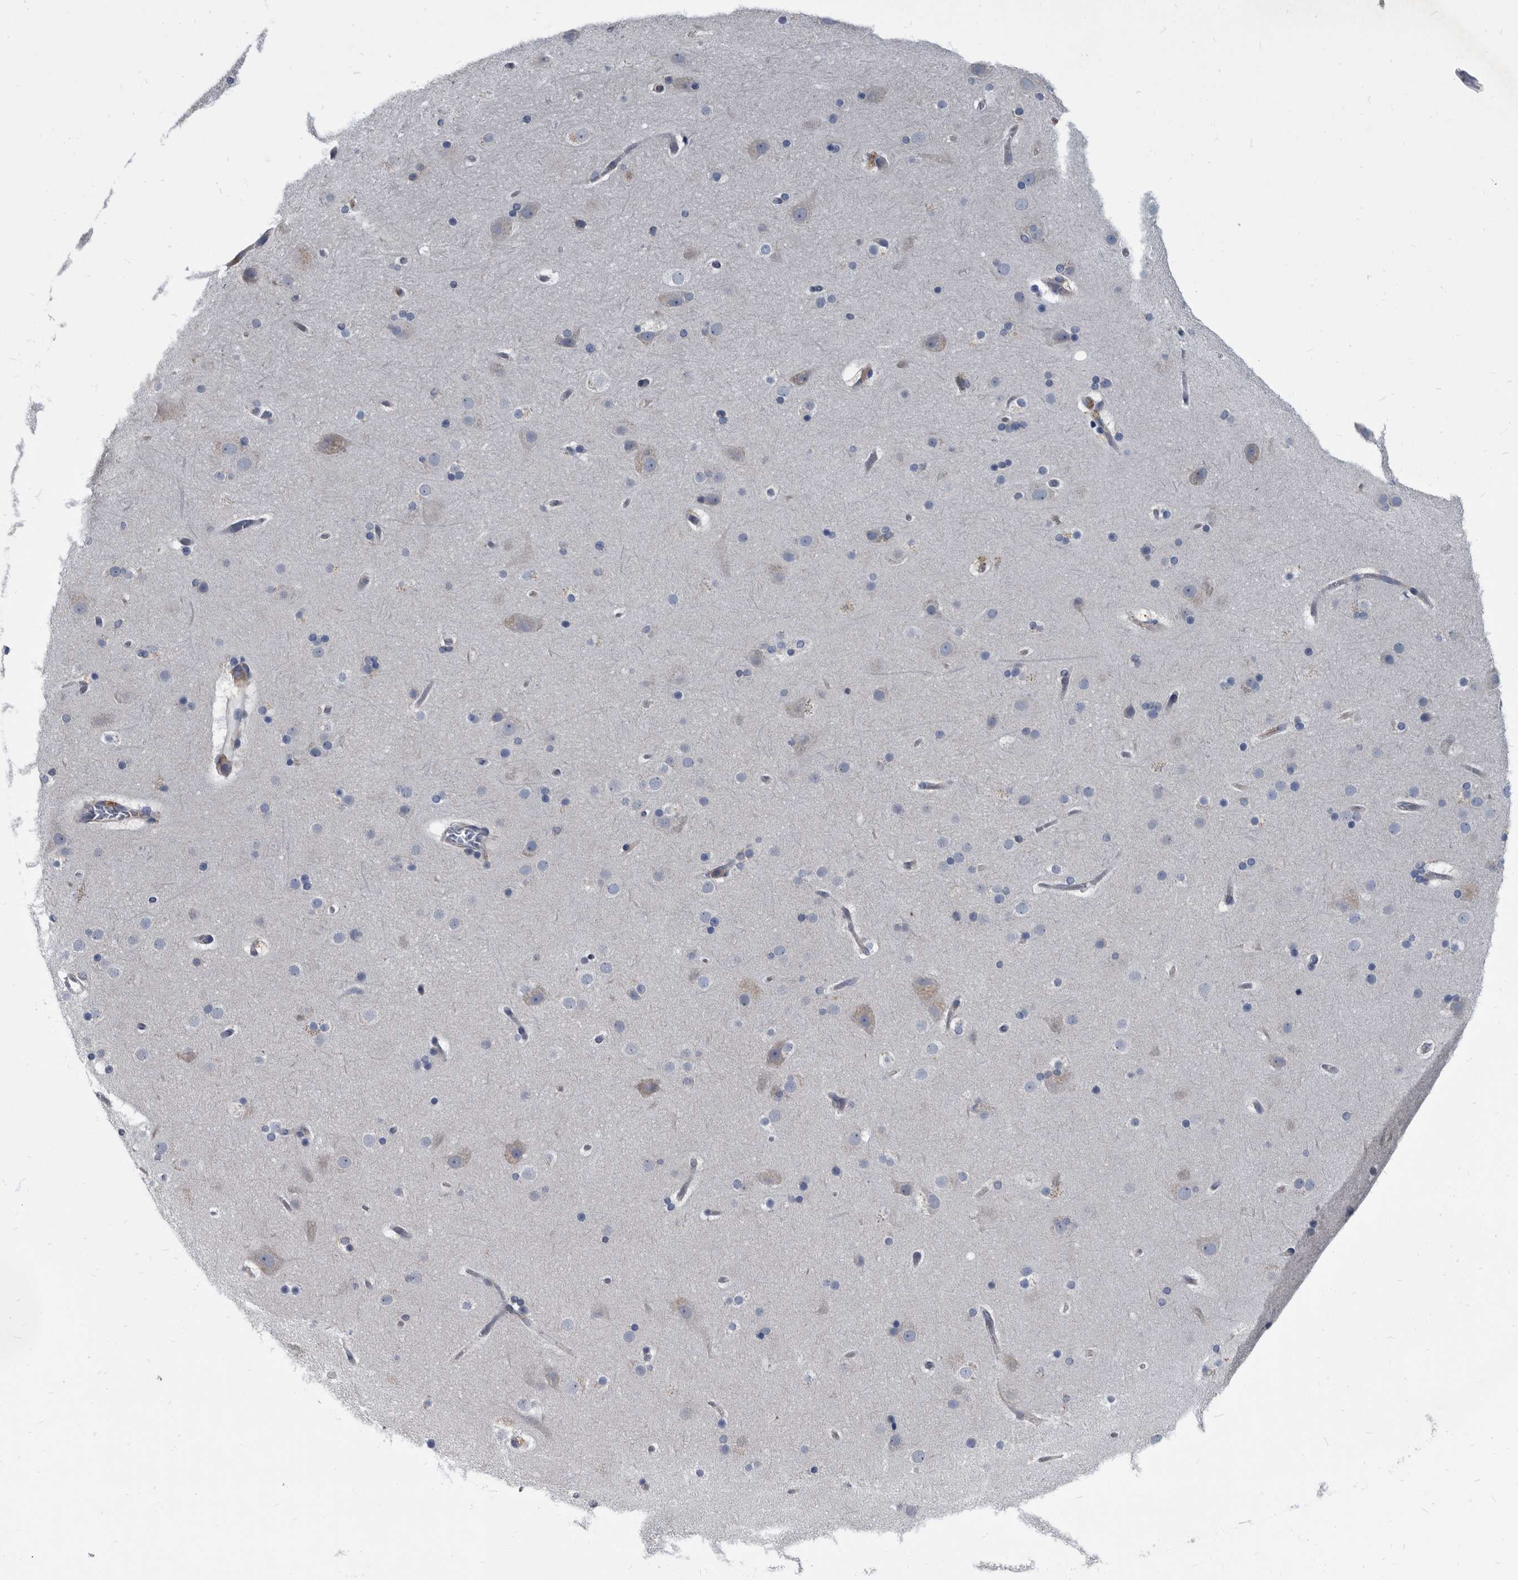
{"staining": {"intensity": "weak", "quantity": "<25%", "location": "cytoplasmic/membranous"}, "tissue": "cerebral cortex", "cell_type": "Endothelial cells", "image_type": "normal", "snomed": [{"axis": "morphology", "description": "Normal tissue, NOS"}, {"axis": "topography", "description": "Cerebral cortex"}], "caption": "Immunohistochemical staining of normal cerebral cortex reveals no significant staining in endothelial cells.", "gene": "CDV3", "patient": {"sex": "male", "age": 57}}